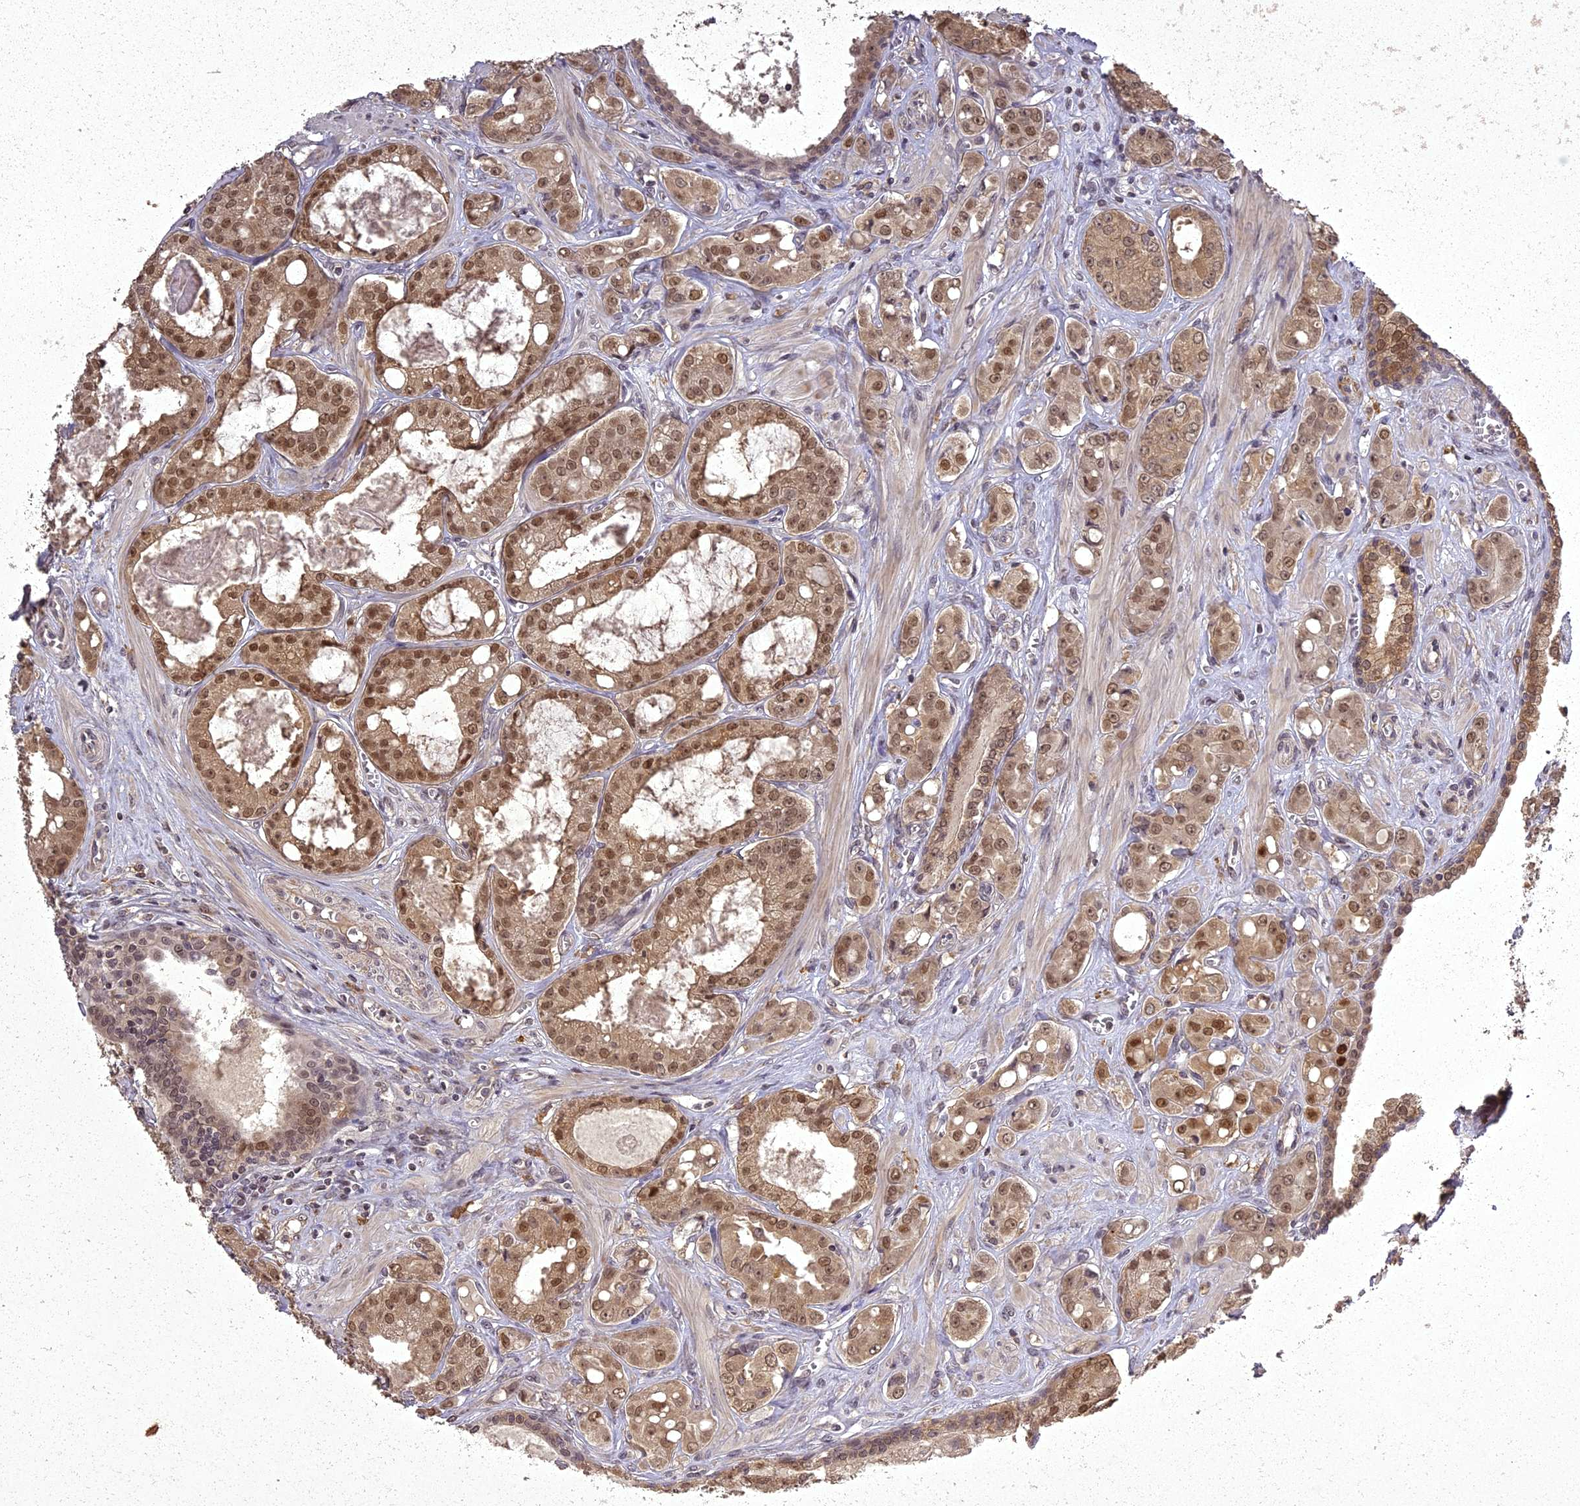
{"staining": {"intensity": "moderate", "quantity": ">75%", "location": "cytoplasmic/membranous,nuclear"}, "tissue": "prostate cancer", "cell_type": "Tumor cells", "image_type": "cancer", "snomed": [{"axis": "morphology", "description": "Adenocarcinoma, High grade"}, {"axis": "topography", "description": "Prostate"}], "caption": "Prostate adenocarcinoma (high-grade) tissue shows moderate cytoplasmic/membranous and nuclear positivity in about >75% of tumor cells, visualized by immunohistochemistry.", "gene": "ING5", "patient": {"sex": "male", "age": 74}}